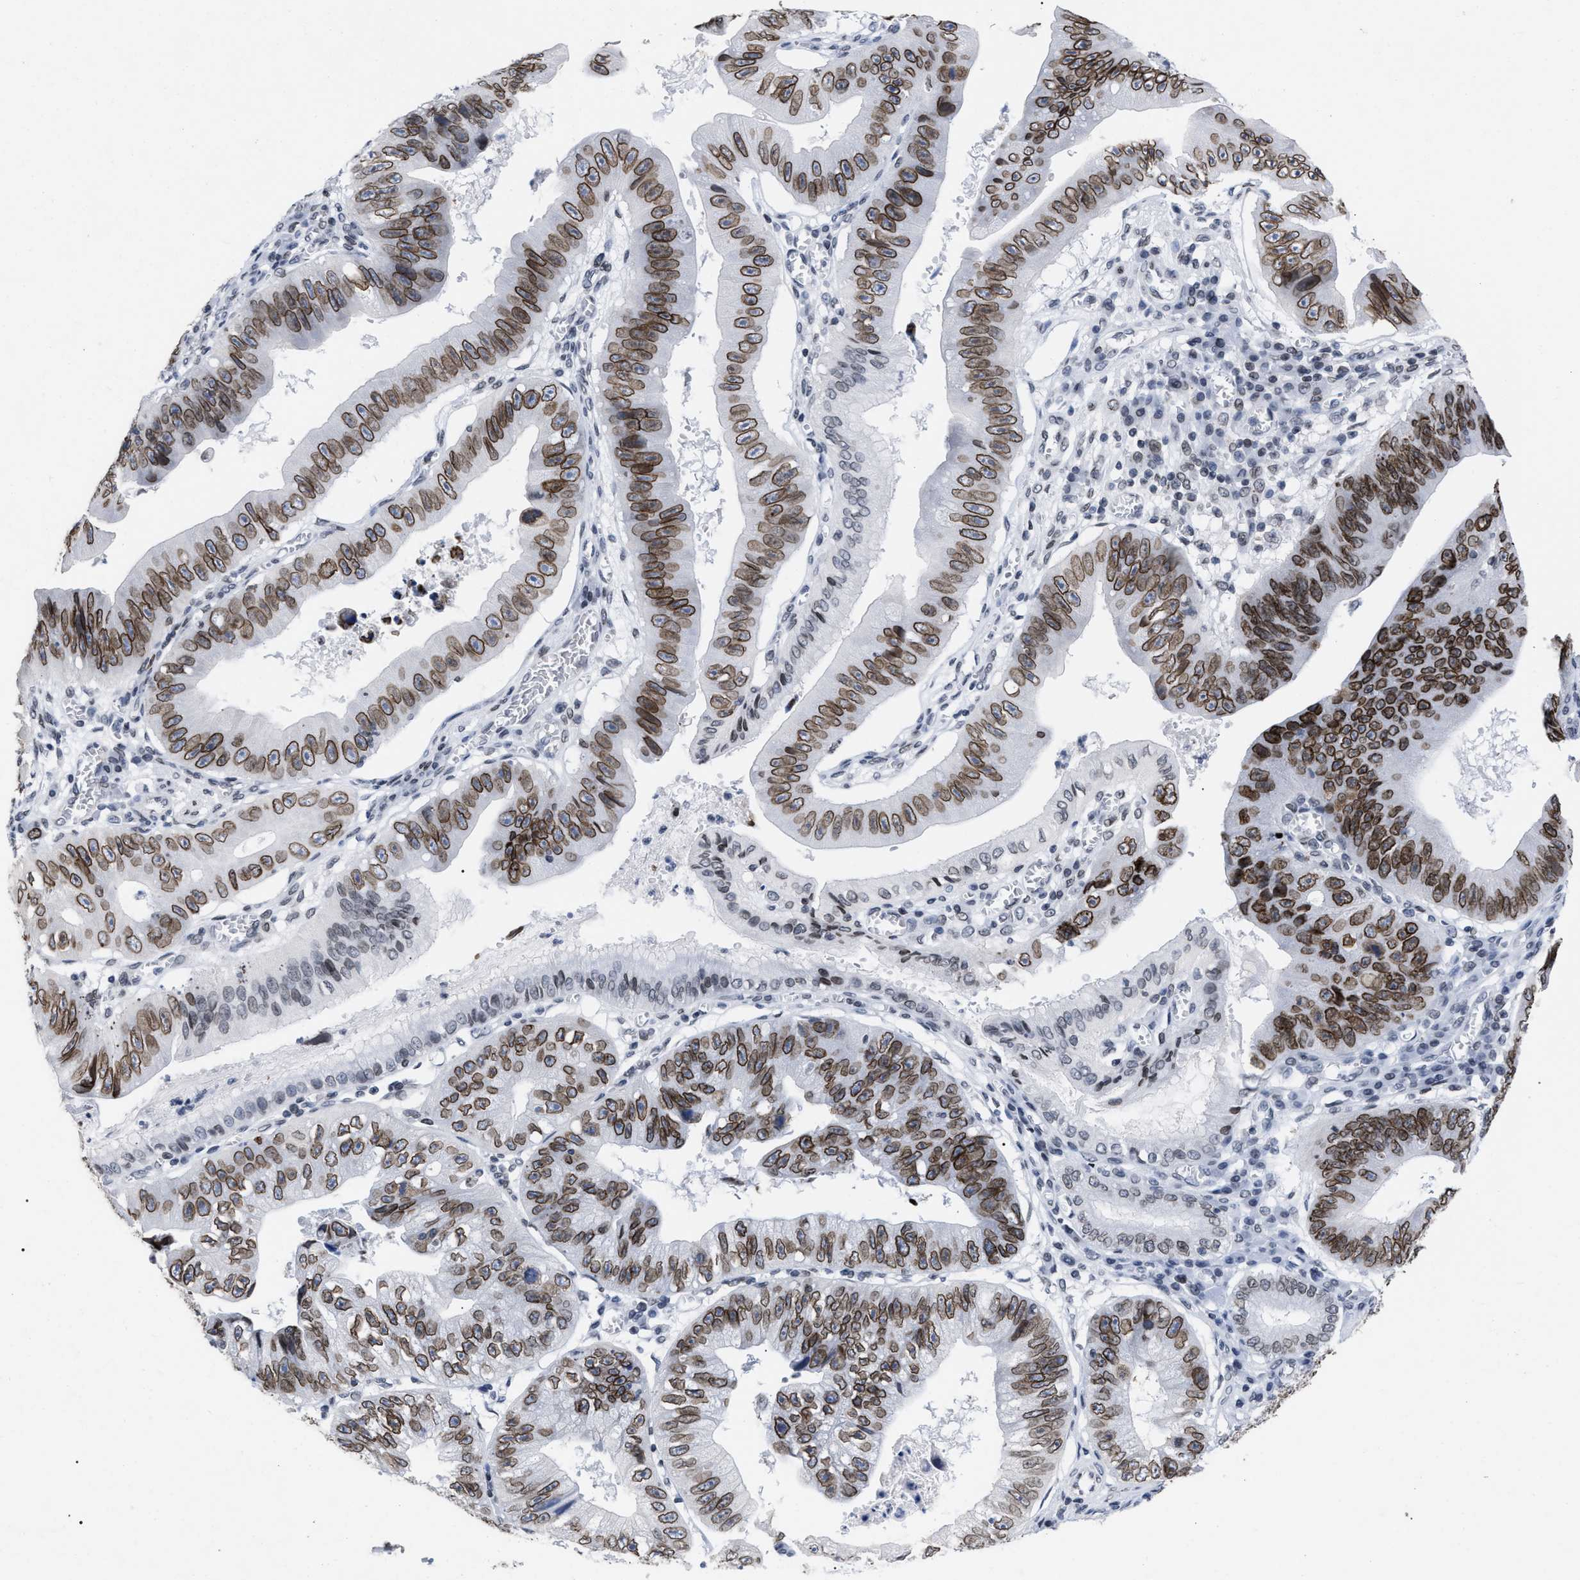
{"staining": {"intensity": "moderate", "quantity": ">75%", "location": "cytoplasmic/membranous,nuclear"}, "tissue": "stomach cancer", "cell_type": "Tumor cells", "image_type": "cancer", "snomed": [{"axis": "morphology", "description": "Adenocarcinoma, NOS"}, {"axis": "topography", "description": "Stomach"}], "caption": "Adenocarcinoma (stomach) stained with a protein marker shows moderate staining in tumor cells.", "gene": "TPR", "patient": {"sex": "male", "age": 59}}